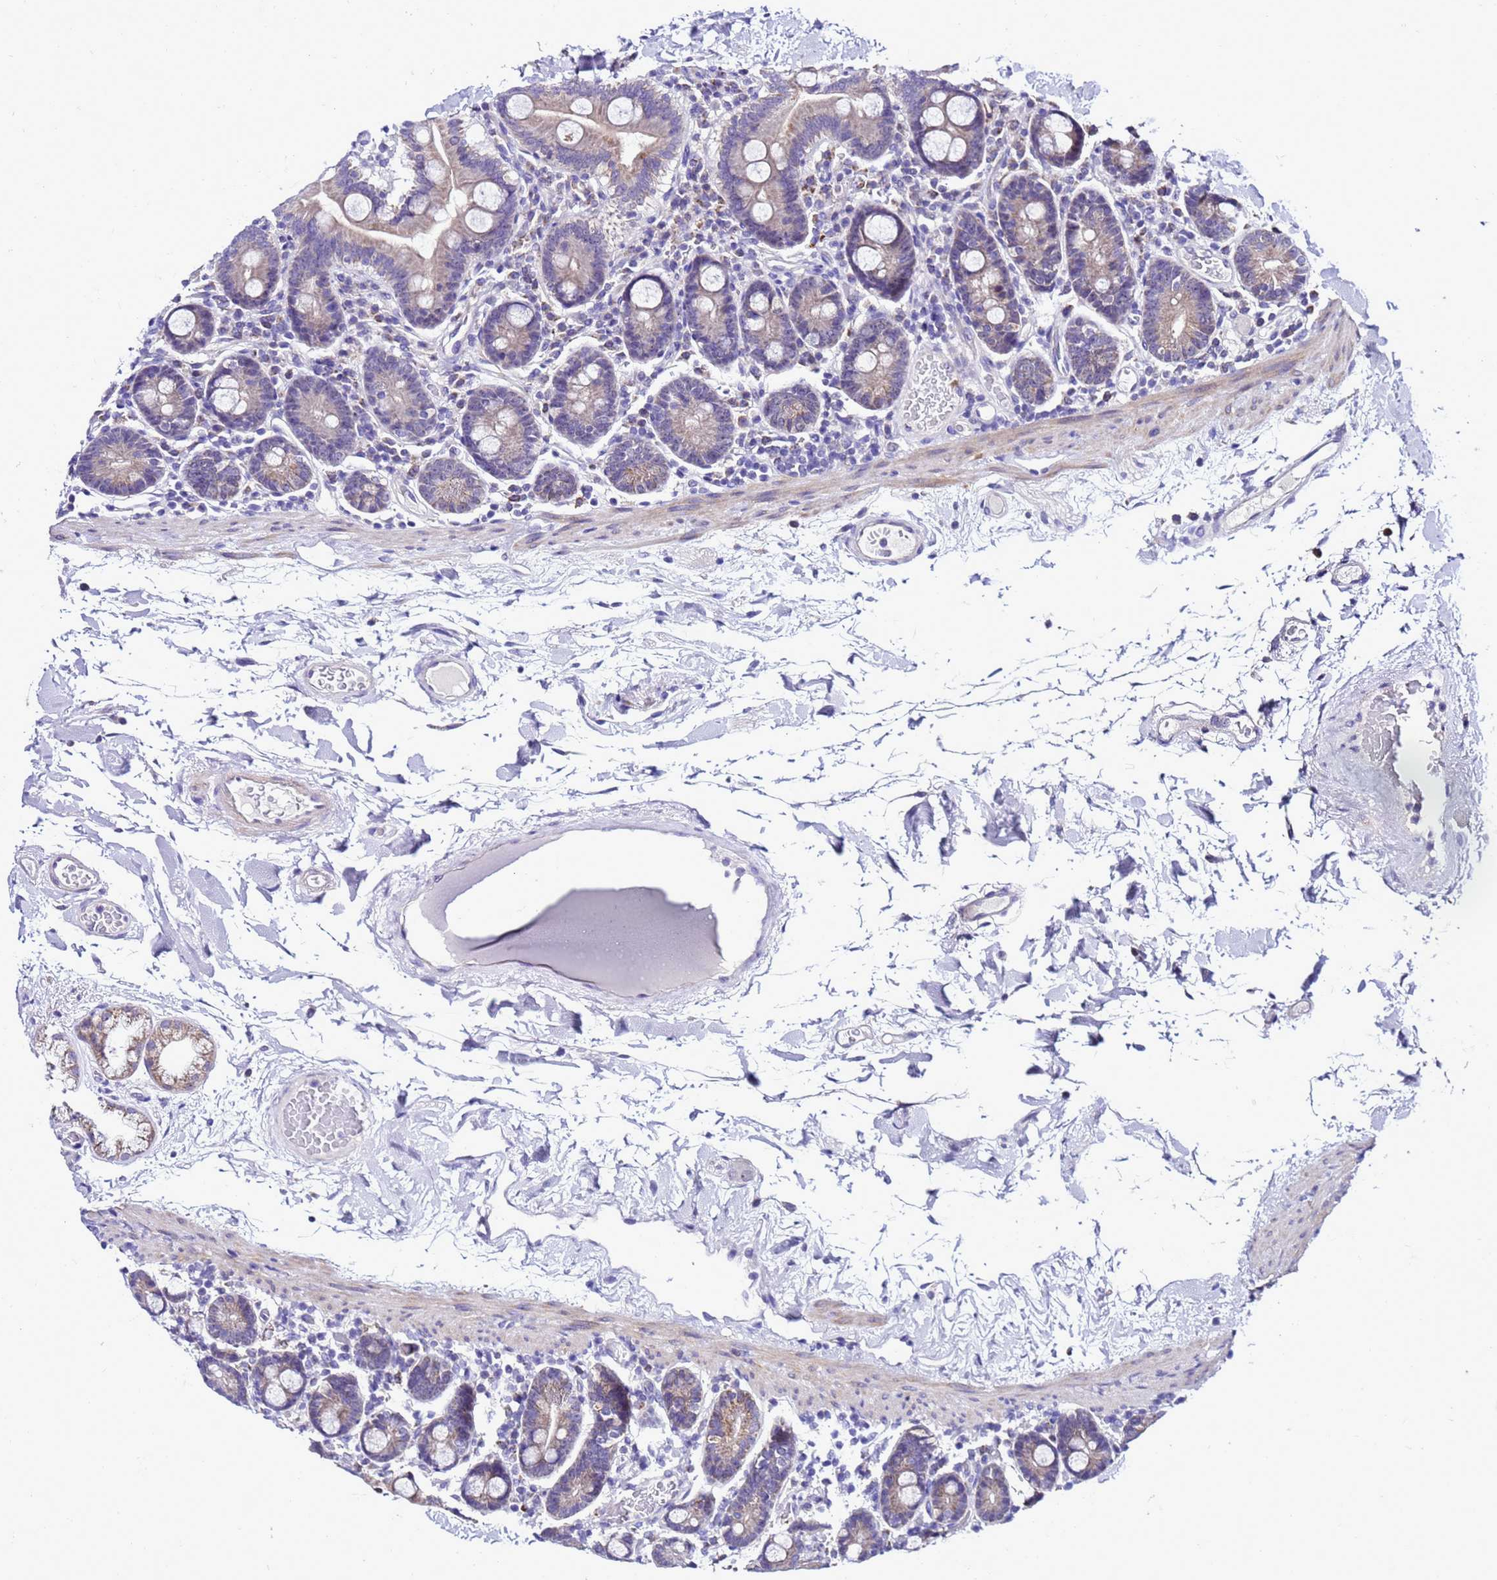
{"staining": {"intensity": "moderate", "quantity": "25%-75%", "location": "cytoplasmic/membranous"}, "tissue": "duodenum", "cell_type": "Glandular cells", "image_type": "normal", "snomed": [{"axis": "morphology", "description": "Normal tissue, NOS"}, {"axis": "topography", "description": "Duodenum"}], "caption": "Protein expression analysis of benign duodenum reveals moderate cytoplasmic/membranous expression in approximately 25%-75% of glandular cells.", "gene": "DPH6", "patient": {"sex": "male", "age": 55}}